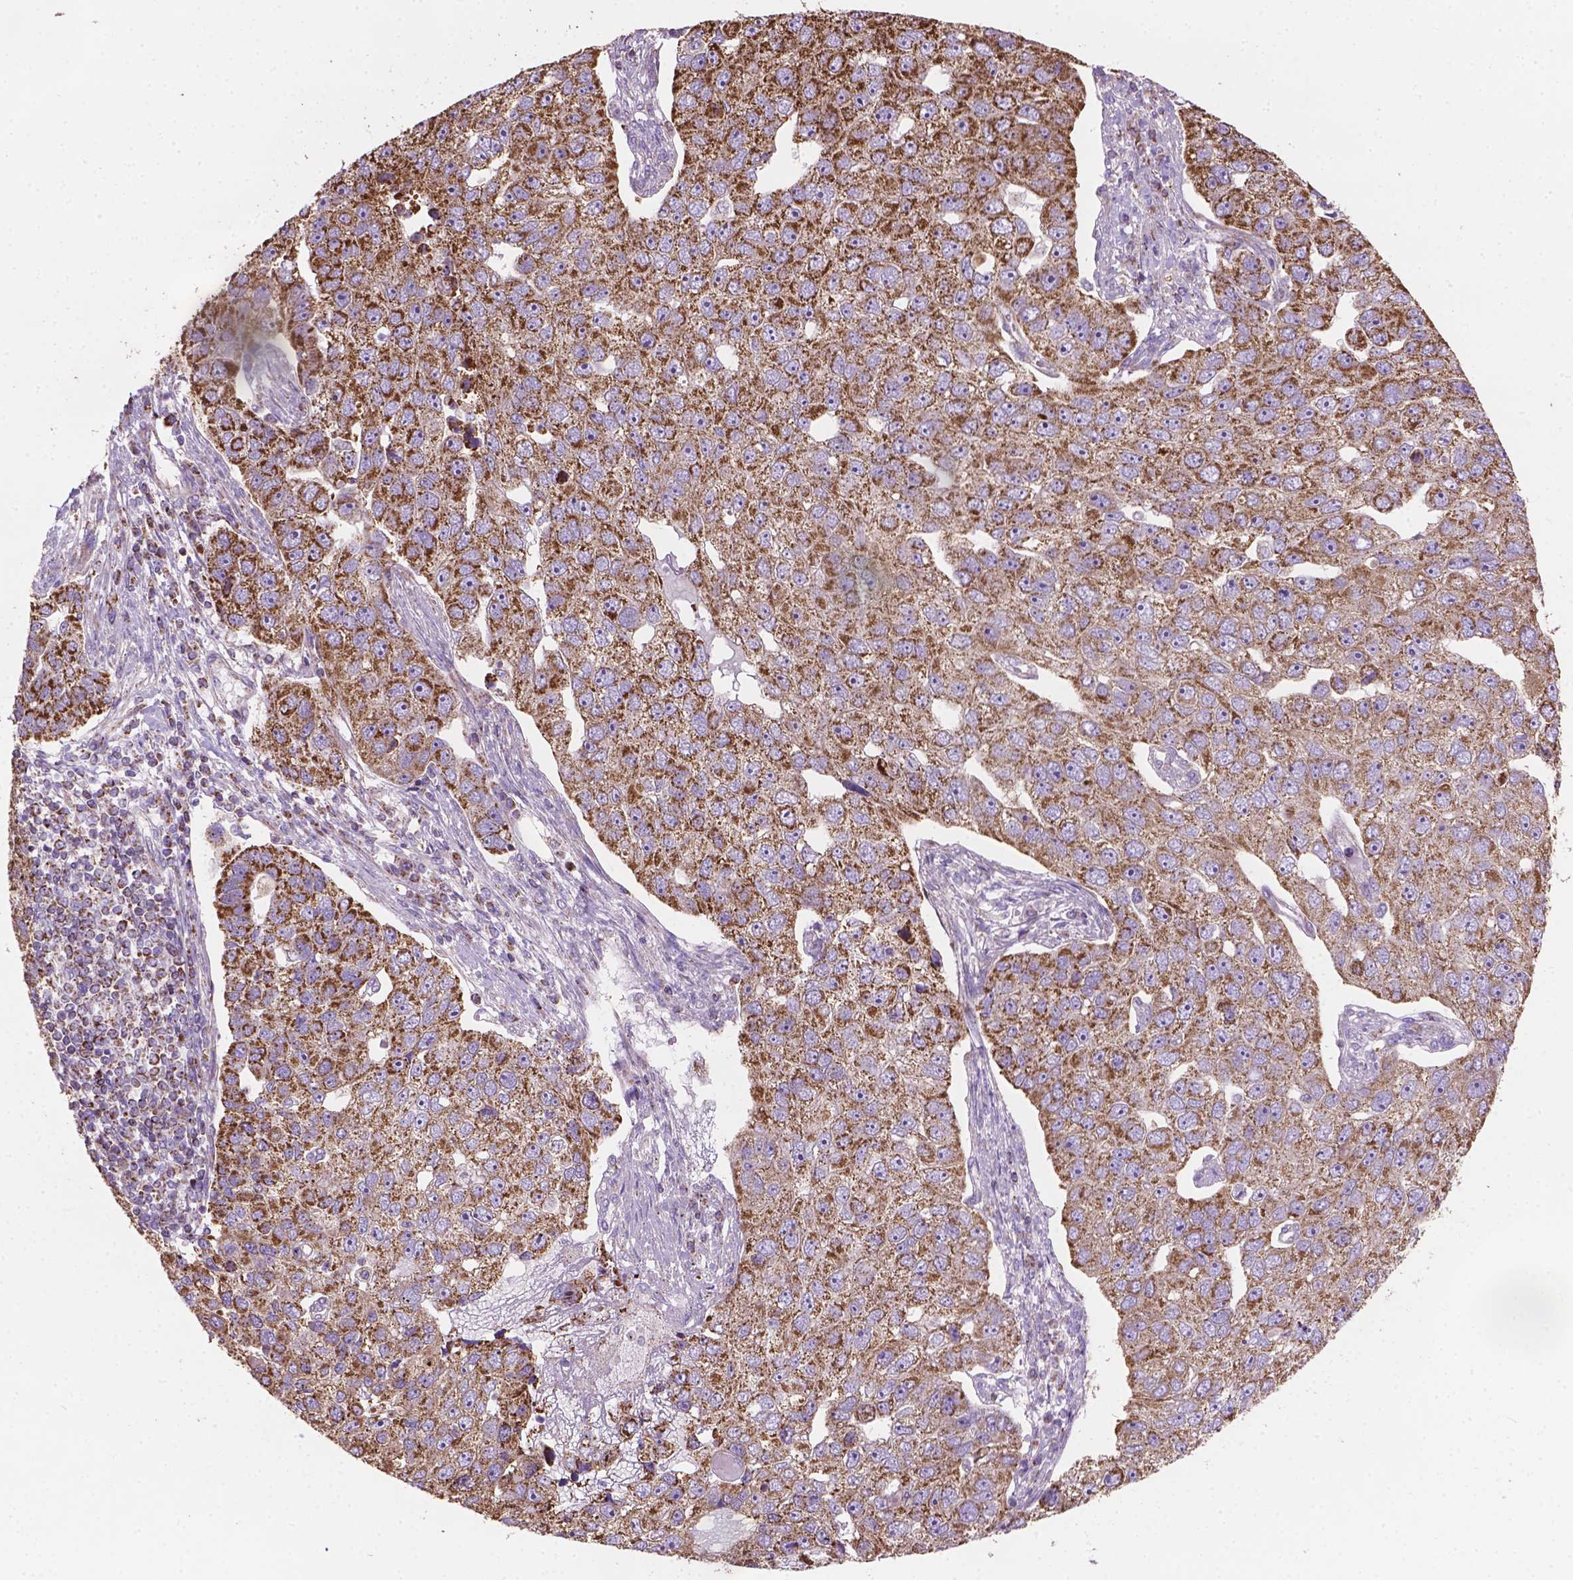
{"staining": {"intensity": "strong", "quantity": ">75%", "location": "cytoplasmic/membranous"}, "tissue": "pancreatic cancer", "cell_type": "Tumor cells", "image_type": "cancer", "snomed": [{"axis": "morphology", "description": "Adenocarcinoma, NOS"}, {"axis": "topography", "description": "Pancreas"}], "caption": "Immunohistochemical staining of human pancreatic adenocarcinoma reveals high levels of strong cytoplasmic/membranous protein expression in about >75% of tumor cells. (DAB (3,3'-diaminobenzidine) = brown stain, brightfield microscopy at high magnification).", "gene": "PIBF1", "patient": {"sex": "female", "age": 61}}